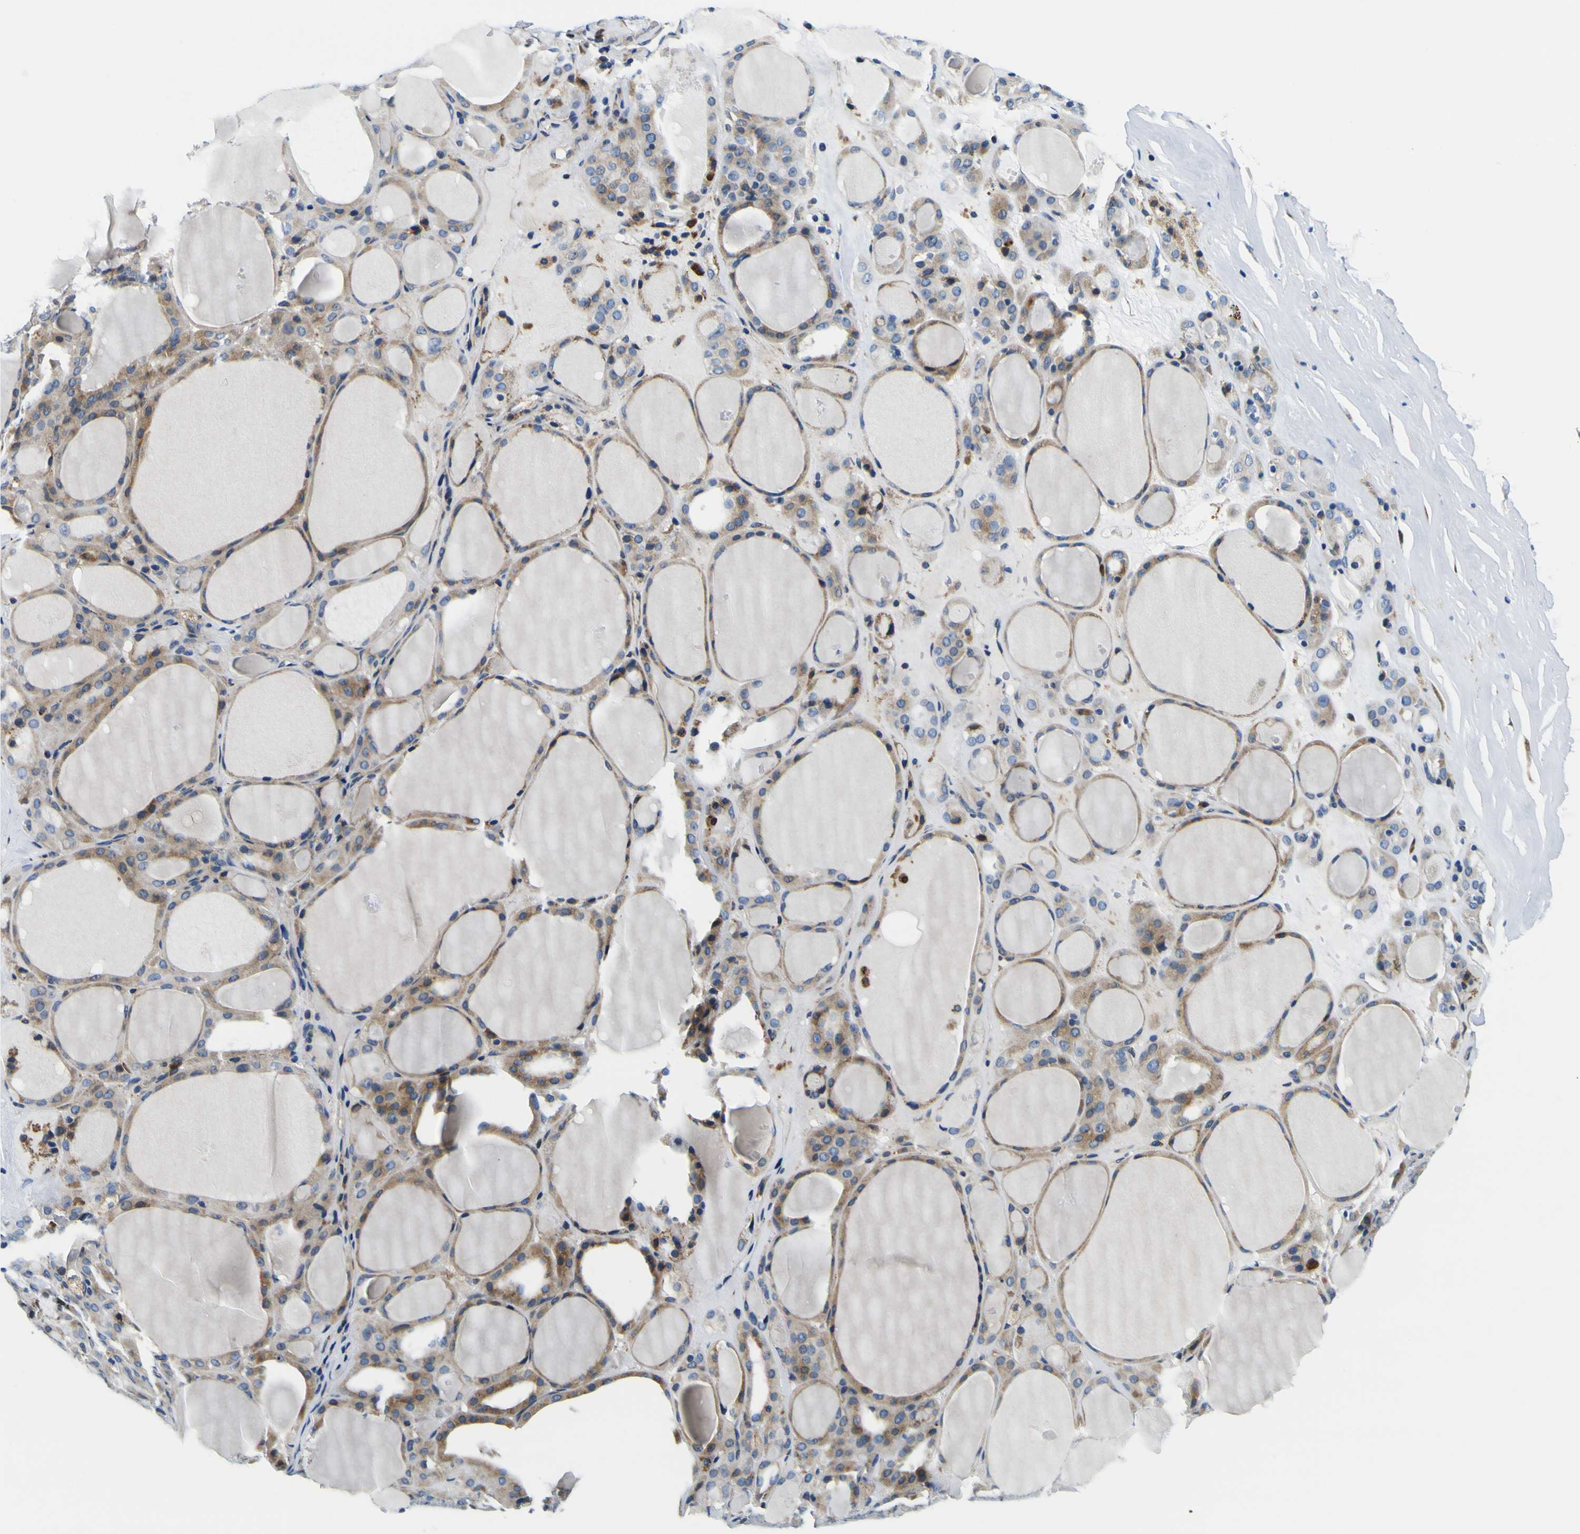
{"staining": {"intensity": "moderate", "quantity": ">75%", "location": "cytoplasmic/membranous"}, "tissue": "thyroid gland", "cell_type": "Glandular cells", "image_type": "normal", "snomed": [{"axis": "morphology", "description": "Normal tissue, NOS"}, {"axis": "morphology", "description": "Carcinoma, NOS"}, {"axis": "topography", "description": "Thyroid gland"}], "caption": "Protein staining by IHC demonstrates moderate cytoplasmic/membranous staining in about >75% of glandular cells in normal thyroid gland. The staining was performed using DAB to visualize the protein expression in brown, while the nuclei were stained in blue with hematoxylin (Magnification: 20x).", "gene": "NLRP3", "patient": {"sex": "female", "age": 86}}